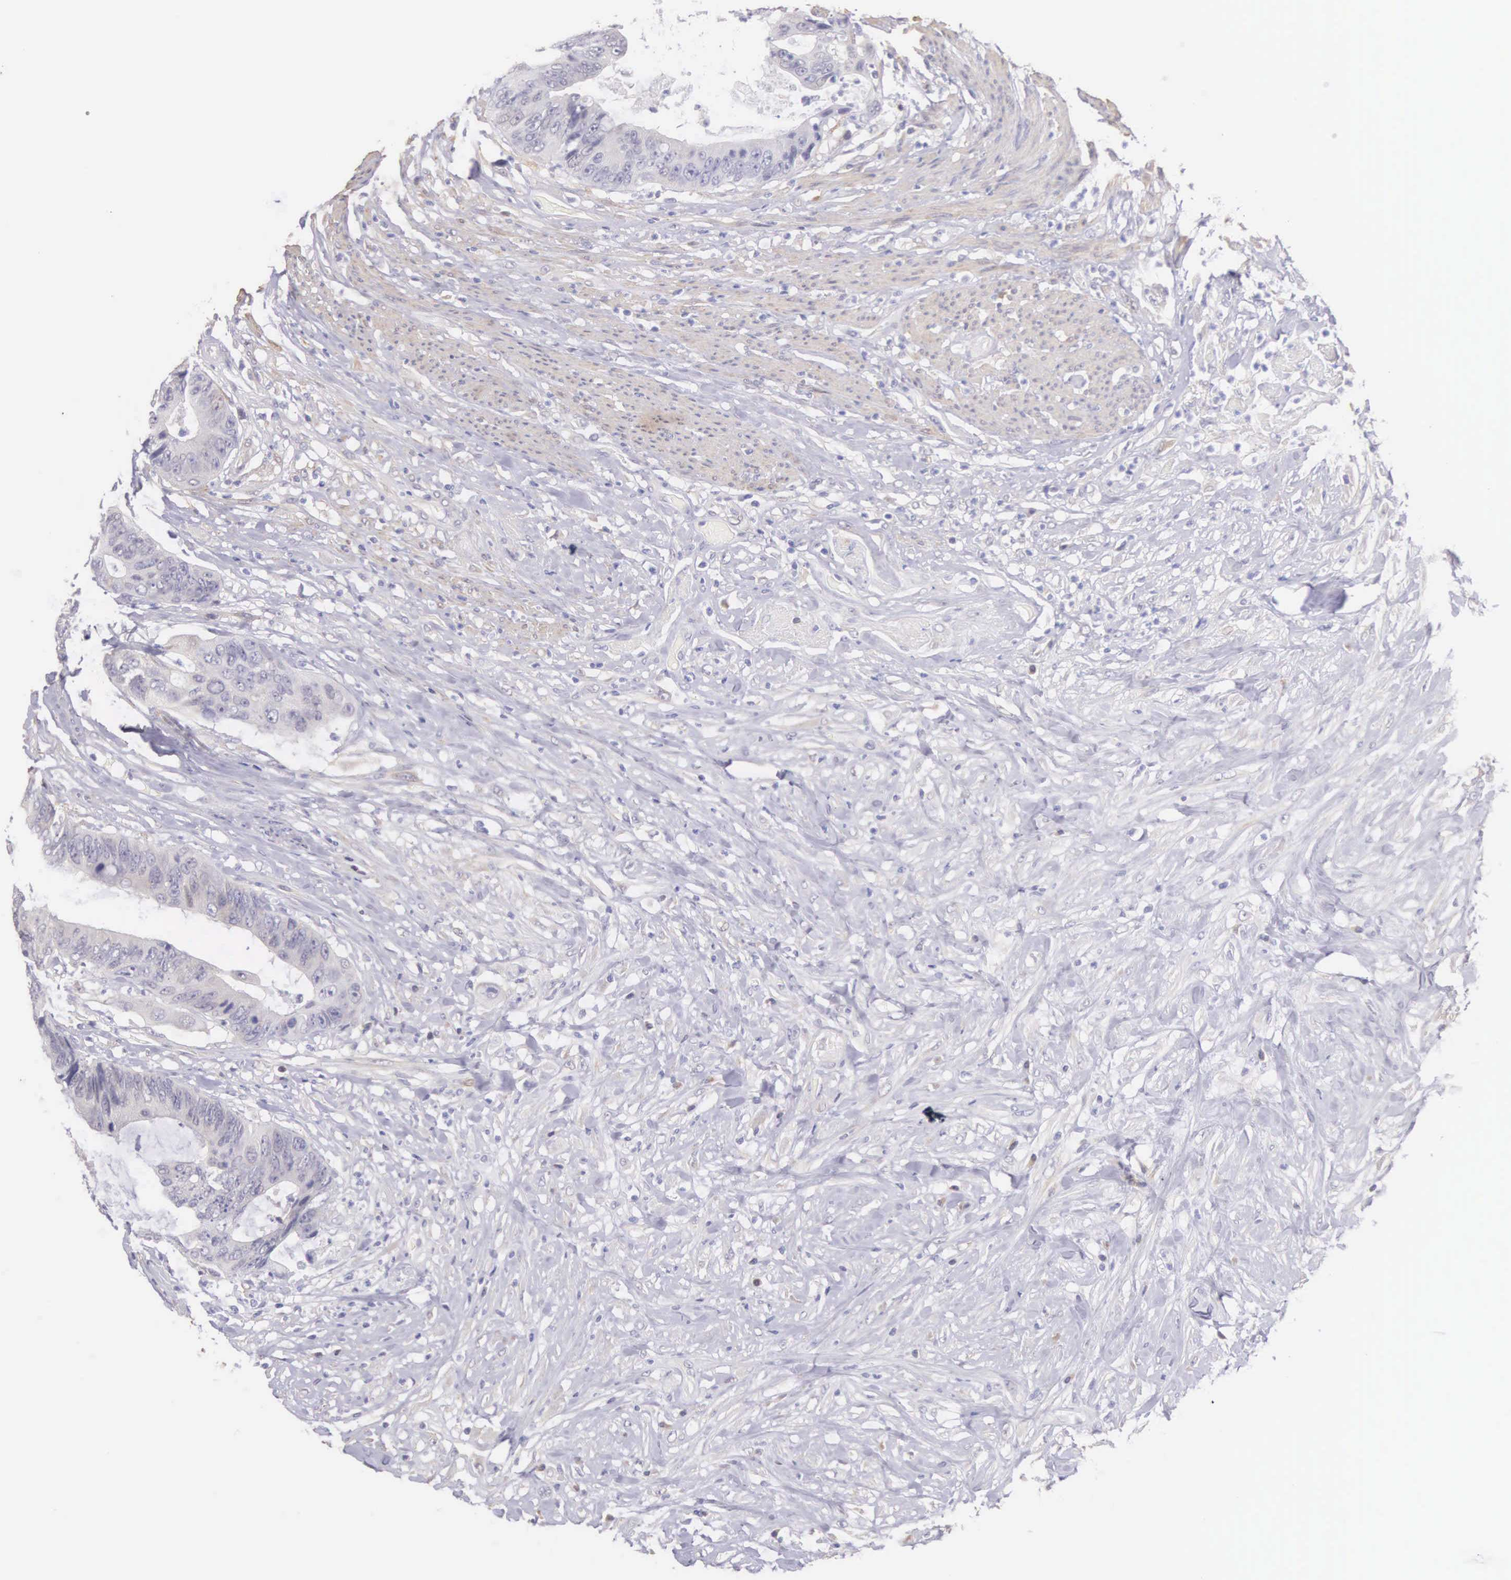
{"staining": {"intensity": "negative", "quantity": "none", "location": "none"}, "tissue": "colorectal cancer", "cell_type": "Tumor cells", "image_type": "cancer", "snomed": [{"axis": "morphology", "description": "Adenocarcinoma, NOS"}, {"axis": "topography", "description": "Rectum"}], "caption": "Protein analysis of colorectal adenocarcinoma demonstrates no significant staining in tumor cells.", "gene": "ARFGAP3", "patient": {"sex": "female", "age": 65}}